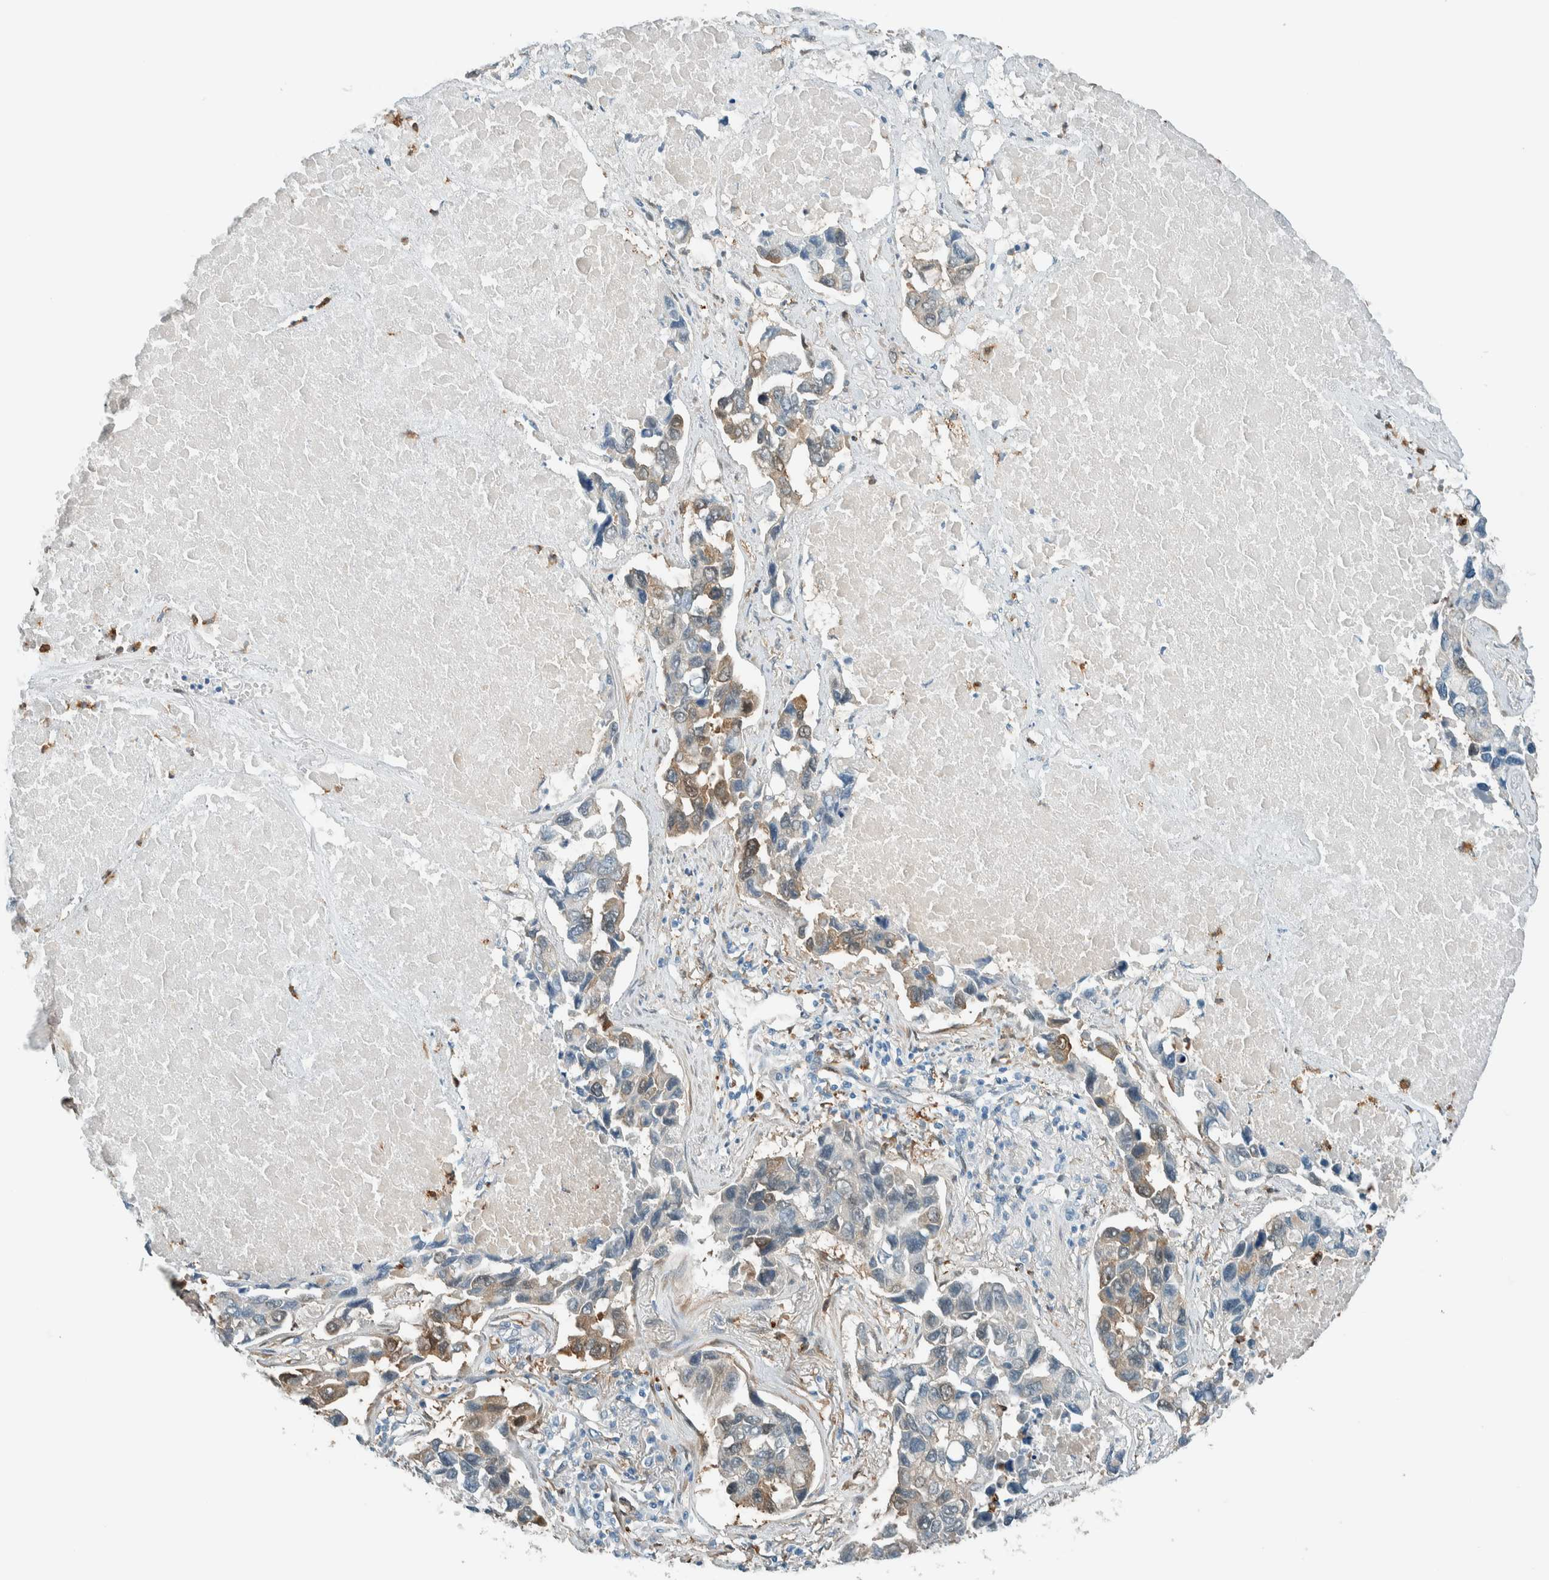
{"staining": {"intensity": "moderate", "quantity": "<25%", "location": "cytoplasmic/membranous"}, "tissue": "lung cancer", "cell_type": "Tumor cells", "image_type": "cancer", "snomed": [{"axis": "morphology", "description": "Adenocarcinoma, NOS"}, {"axis": "topography", "description": "Lung"}], "caption": "Protein positivity by immunohistochemistry shows moderate cytoplasmic/membranous positivity in approximately <25% of tumor cells in adenocarcinoma (lung). (brown staining indicates protein expression, while blue staining denotes nuclei).", "gene": "NXN", "patient": {"sex": "male", "age": 64}}